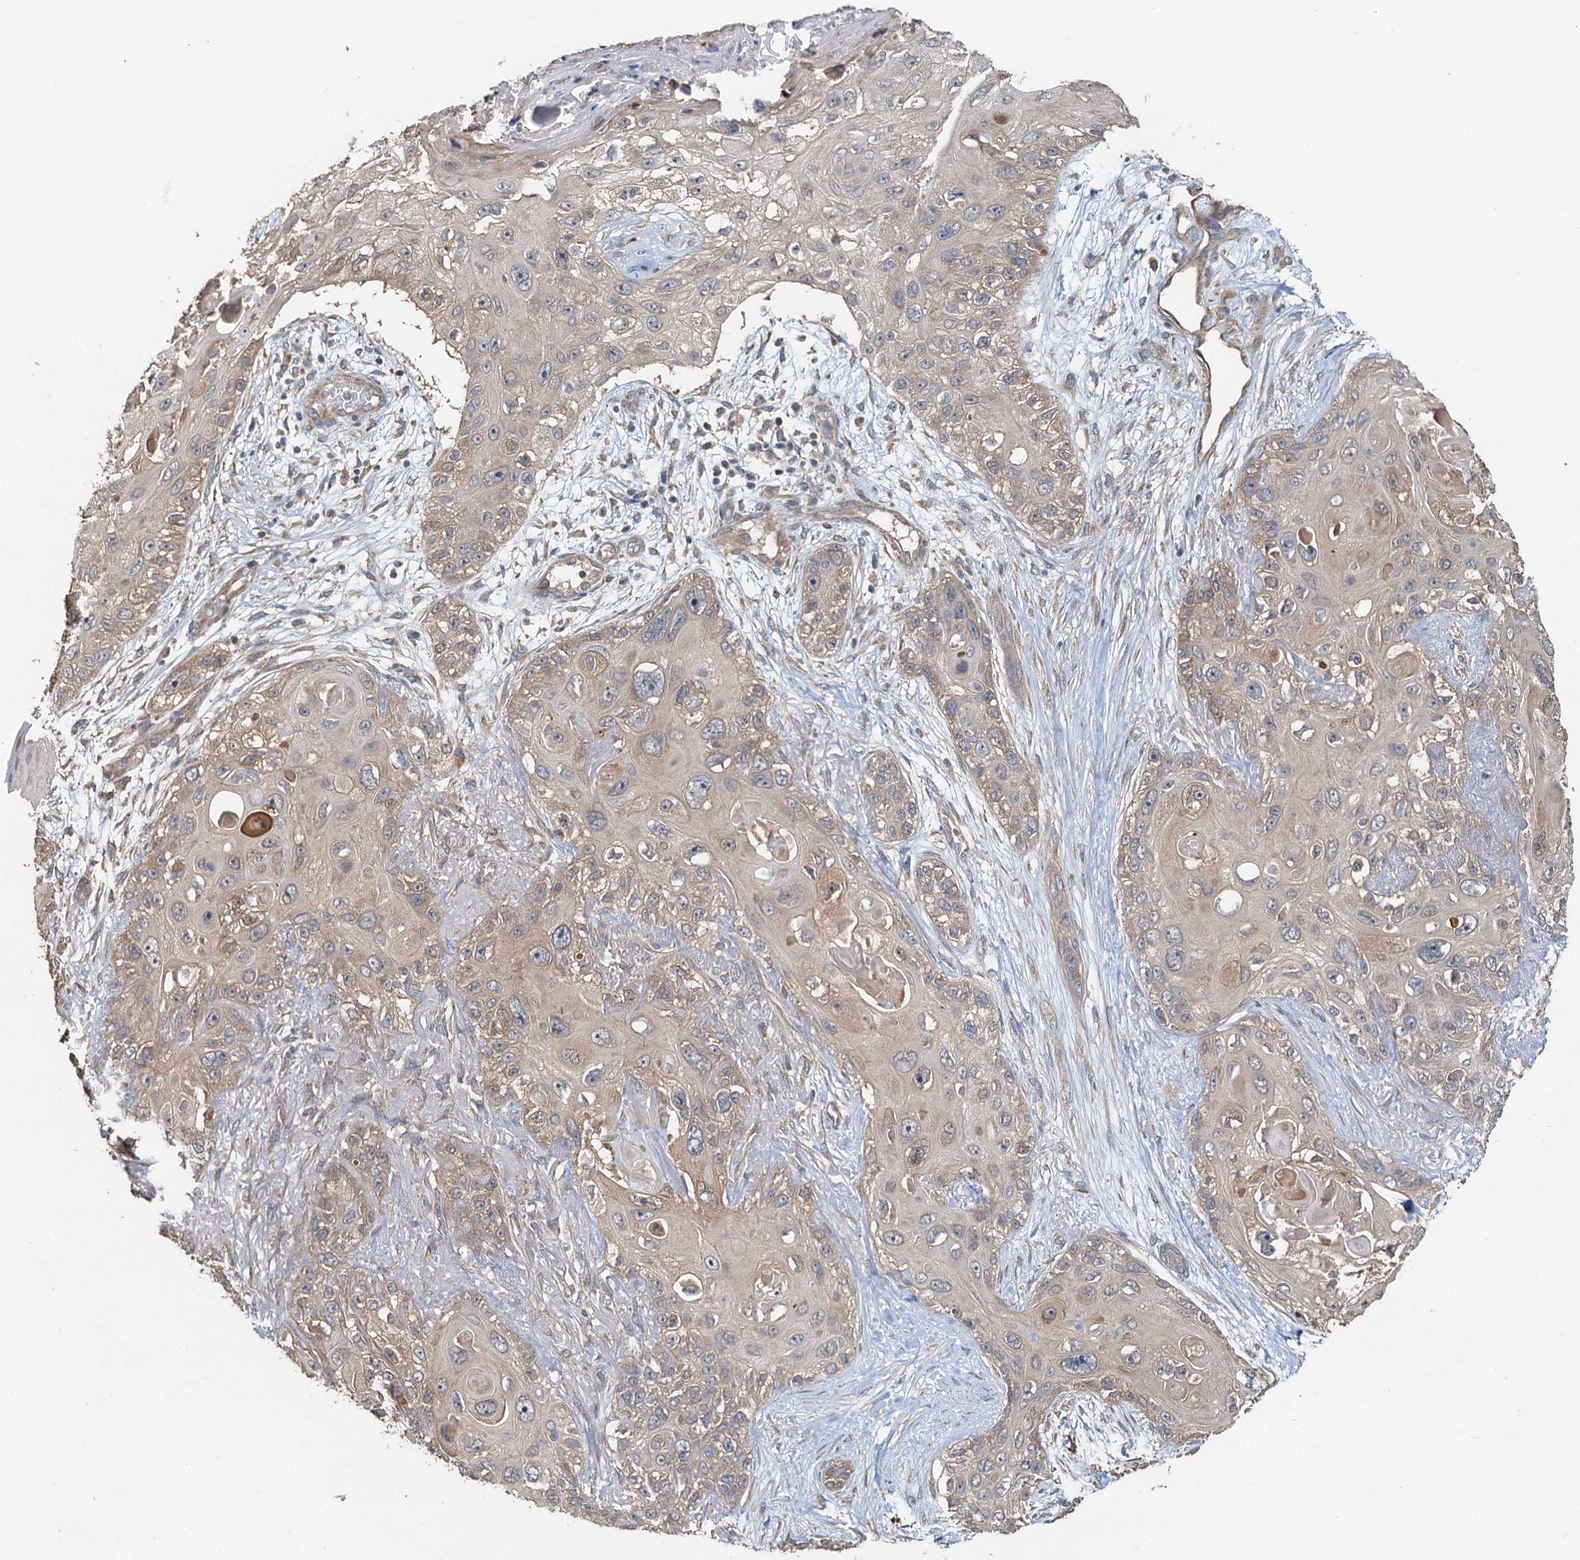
{"staining": {"intensity": "weak", "quantity": "25%-75%", "location": "cytoplasmic/membranous"}, "tissue": "skin cancer", "cell_type": "Tumor cells", "image_type": "cancer", "snomed": [{"axis": "morphology", "description": "Normal tissue, NOS"}, {"axis": "morphology", "description": "Squamous cell carcinoma, NOS"}, {"axis": "topography", "description": "Skin"}], "caption": "A low amount of weak cytoplasmic/membranous positivity is identified in approximately 25%-75% of tumor cells in skin cancer (squamous cell carcinoma) tissue.", "gene": "HYI", "patient": {"sex": "male", "age": 72}}